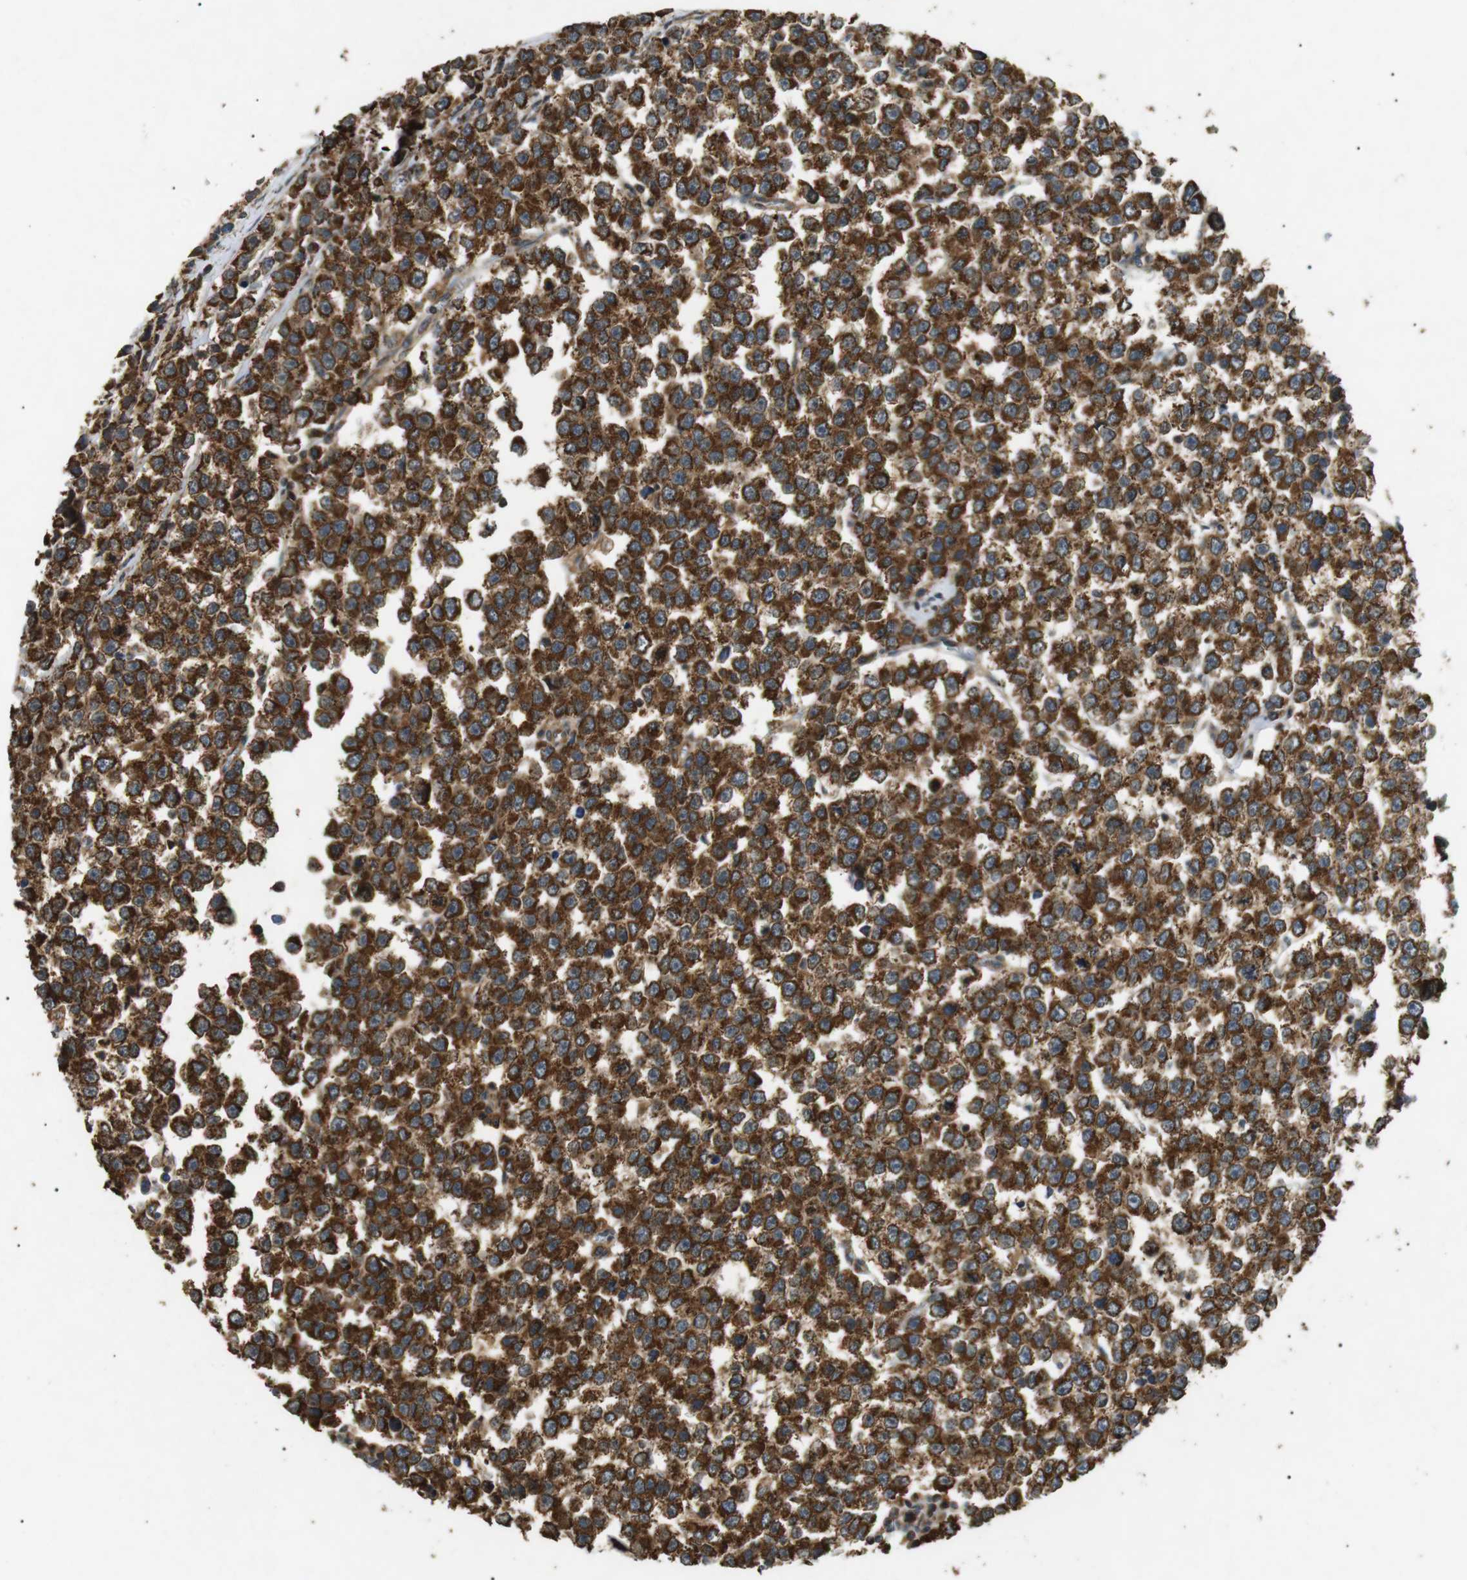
{"staining": {"intensity": "strong", "quantity": ">75%", "location": "cytoplasmic/membranous"}, "tissue": "testis cancer", "cell_type": "Tumor cells", "image_type": "cancer", "snomed": [{"axis": "morphology", "description": "Seminoma, NOS"}, {"axis": "morphology", "description": "Carcinoma, Embryonal, NOS"}, {"axis": "topography", "description": "Testis"}], "caption": "IHC micrograph of human seminoma (testis) stained for a protein (brown), which reveals high levels of strong cytoplasmic/membranous staining in approximately >75% of tumor cells.", "gene": "TBC1D15", "patient": {"sex": "male", "age": 52}}